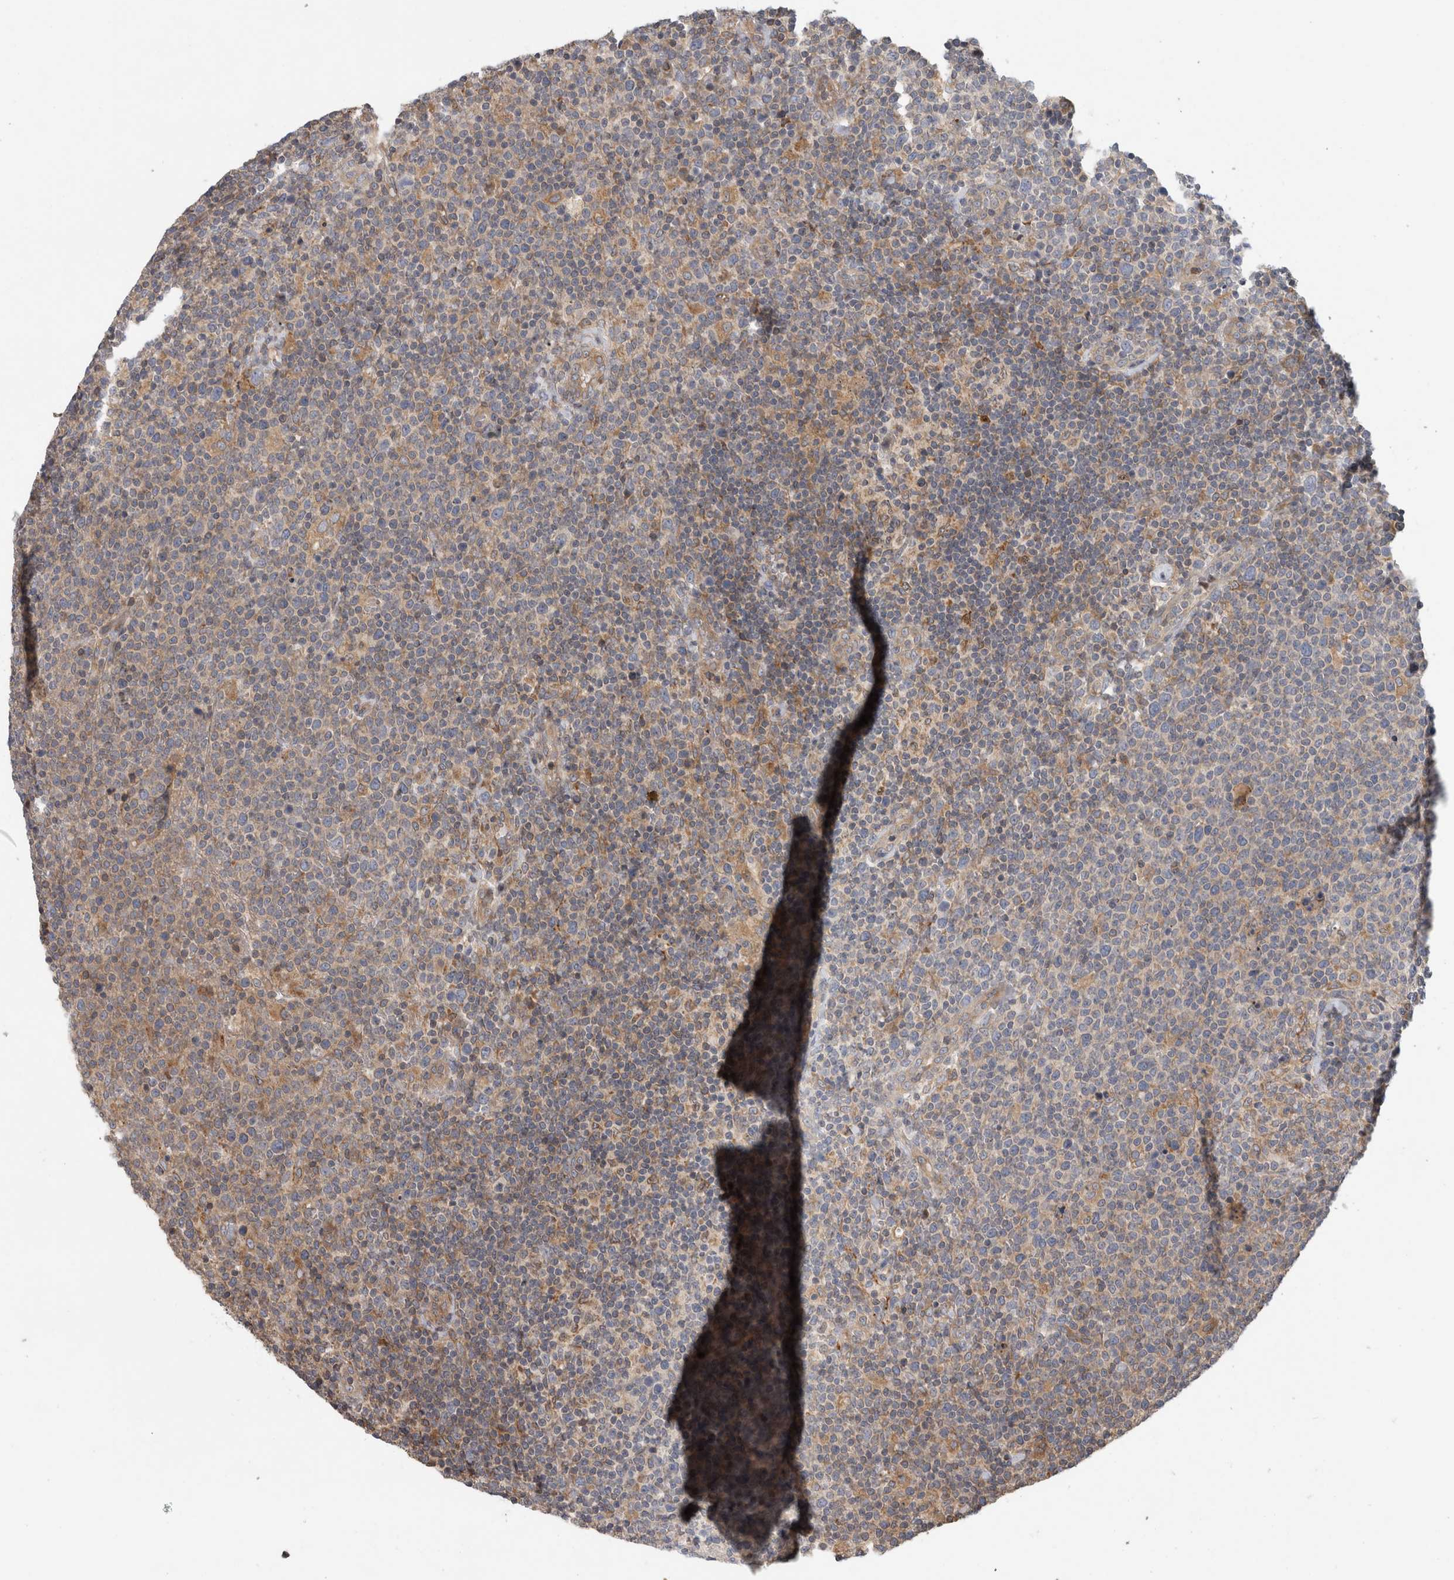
{"staining": {"intensity": "weak", "quantity": "<25%", "location": "cytoplasmic/membranous"}, "tissue": "lymphoma", "cell_type": "Tumor cells", "image_type": "cancer", "snomed": [{"axis": "morphology", "description": "Malignant lymphoma, non-Hodgkin's type, High grade"}, {"axis": "topography", "description": "Lymph node"}], "caption": "Immunohistochemistry image of neoplastic tissue: high-grade malignant lymphoma, non-Hodgkin's type stained with DAB reveals no significant protein expression in tumor cells. Nuclei are stained in blue.", "gene": "PARP6", "patient": {"sex": "male", "age": 61}}